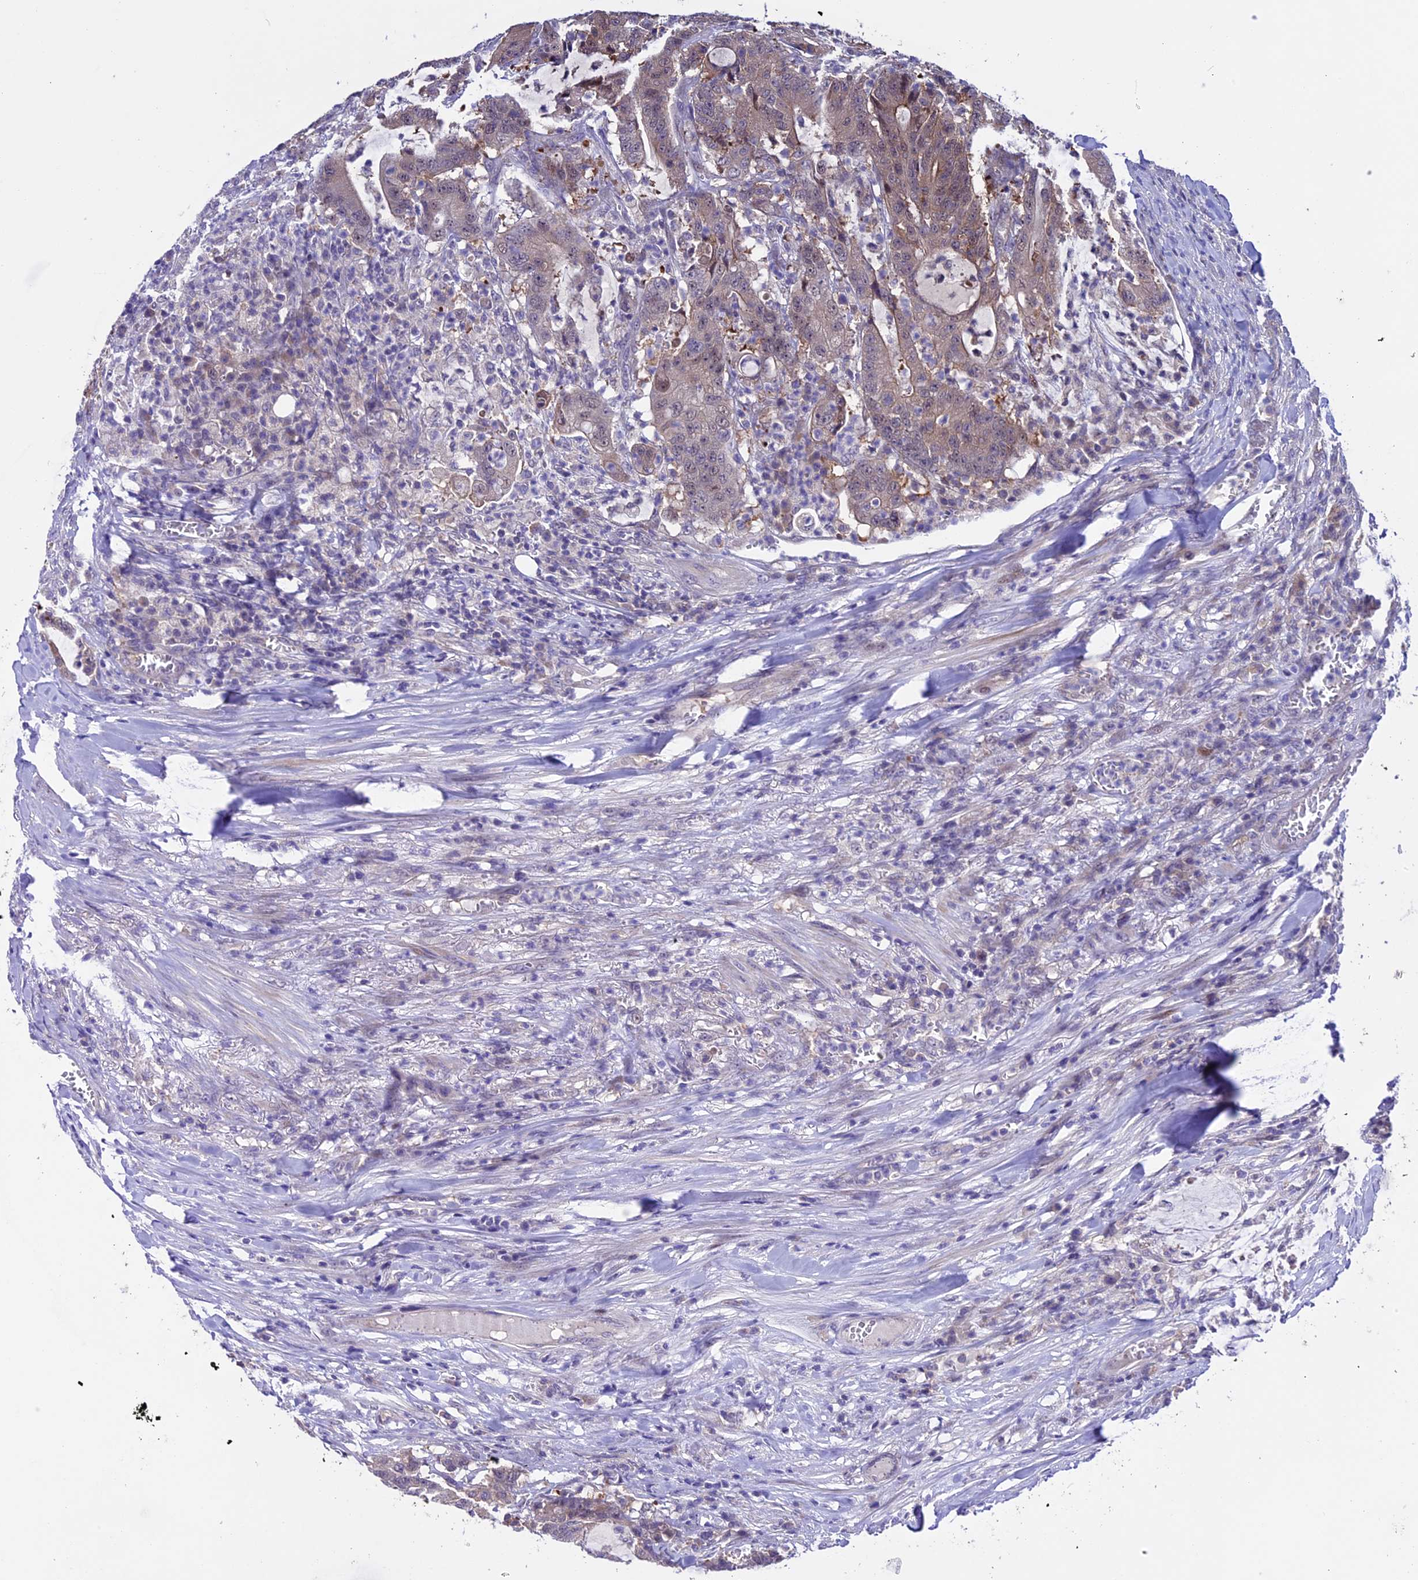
{"staining": {"intensity": "weak", "quantity": "<25%", "location": "cytoplasmic/membranous"}, "tissue": "colorectal cancer", "cell_type": "Tumor cells", "image_type": "cancer", "snomed": [{"axis": "morphology", "description": "Adenocarcinoma, NOS"}, {"axis": "topography", "description": "Colon"}], "caption": "Tumor cells show no significant protein positivity in colorectal cancer. (DAB immunohistochemistry with hematoxylin counter stain).", "gene": "XKR7", "patient": {"sex": "female", "age": 84}}